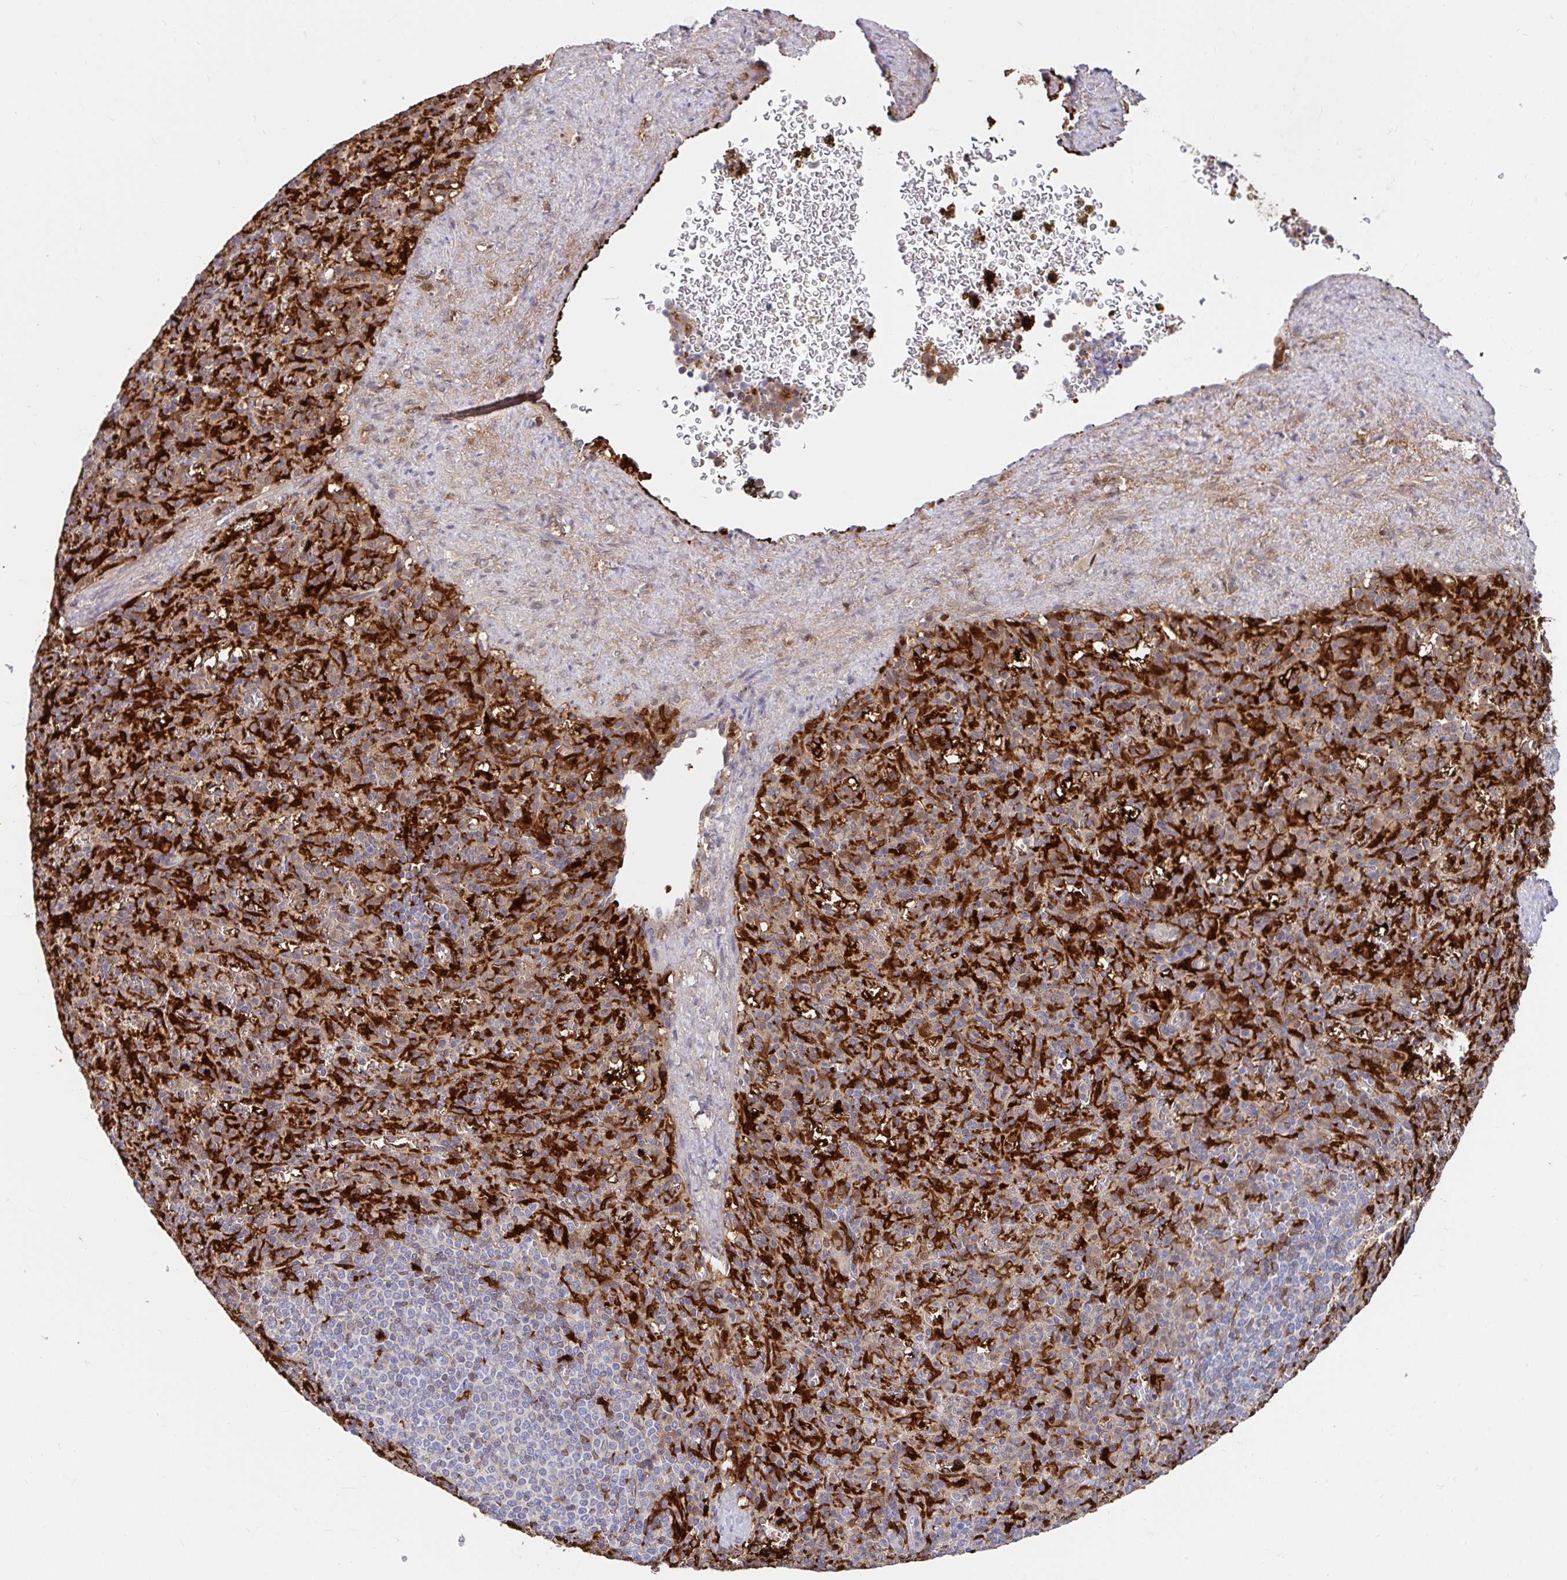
{"staining": {"intensity": "strong", "quantity": "25%-75%", "location": "cytoplasmic/membranous"}, "tissue": "spleen", "cell_type": "Cells in red pulp", "image_type": "normal", "snomed": [{"axis": "morphology", "description": "Normal tissue, NOS"}, {"axis": "topography", "description": "Spleen"}], "caption": "Cells in red pulp demonstrate high levels of strong cytoplasmic/membranous expression in about 25%-75% of cells in benign spleen. (Brightfield microscopy of DAB IHC at high magnification).", "gene": "BLVRA", "patient": {"sex": "female", "age": 74}}